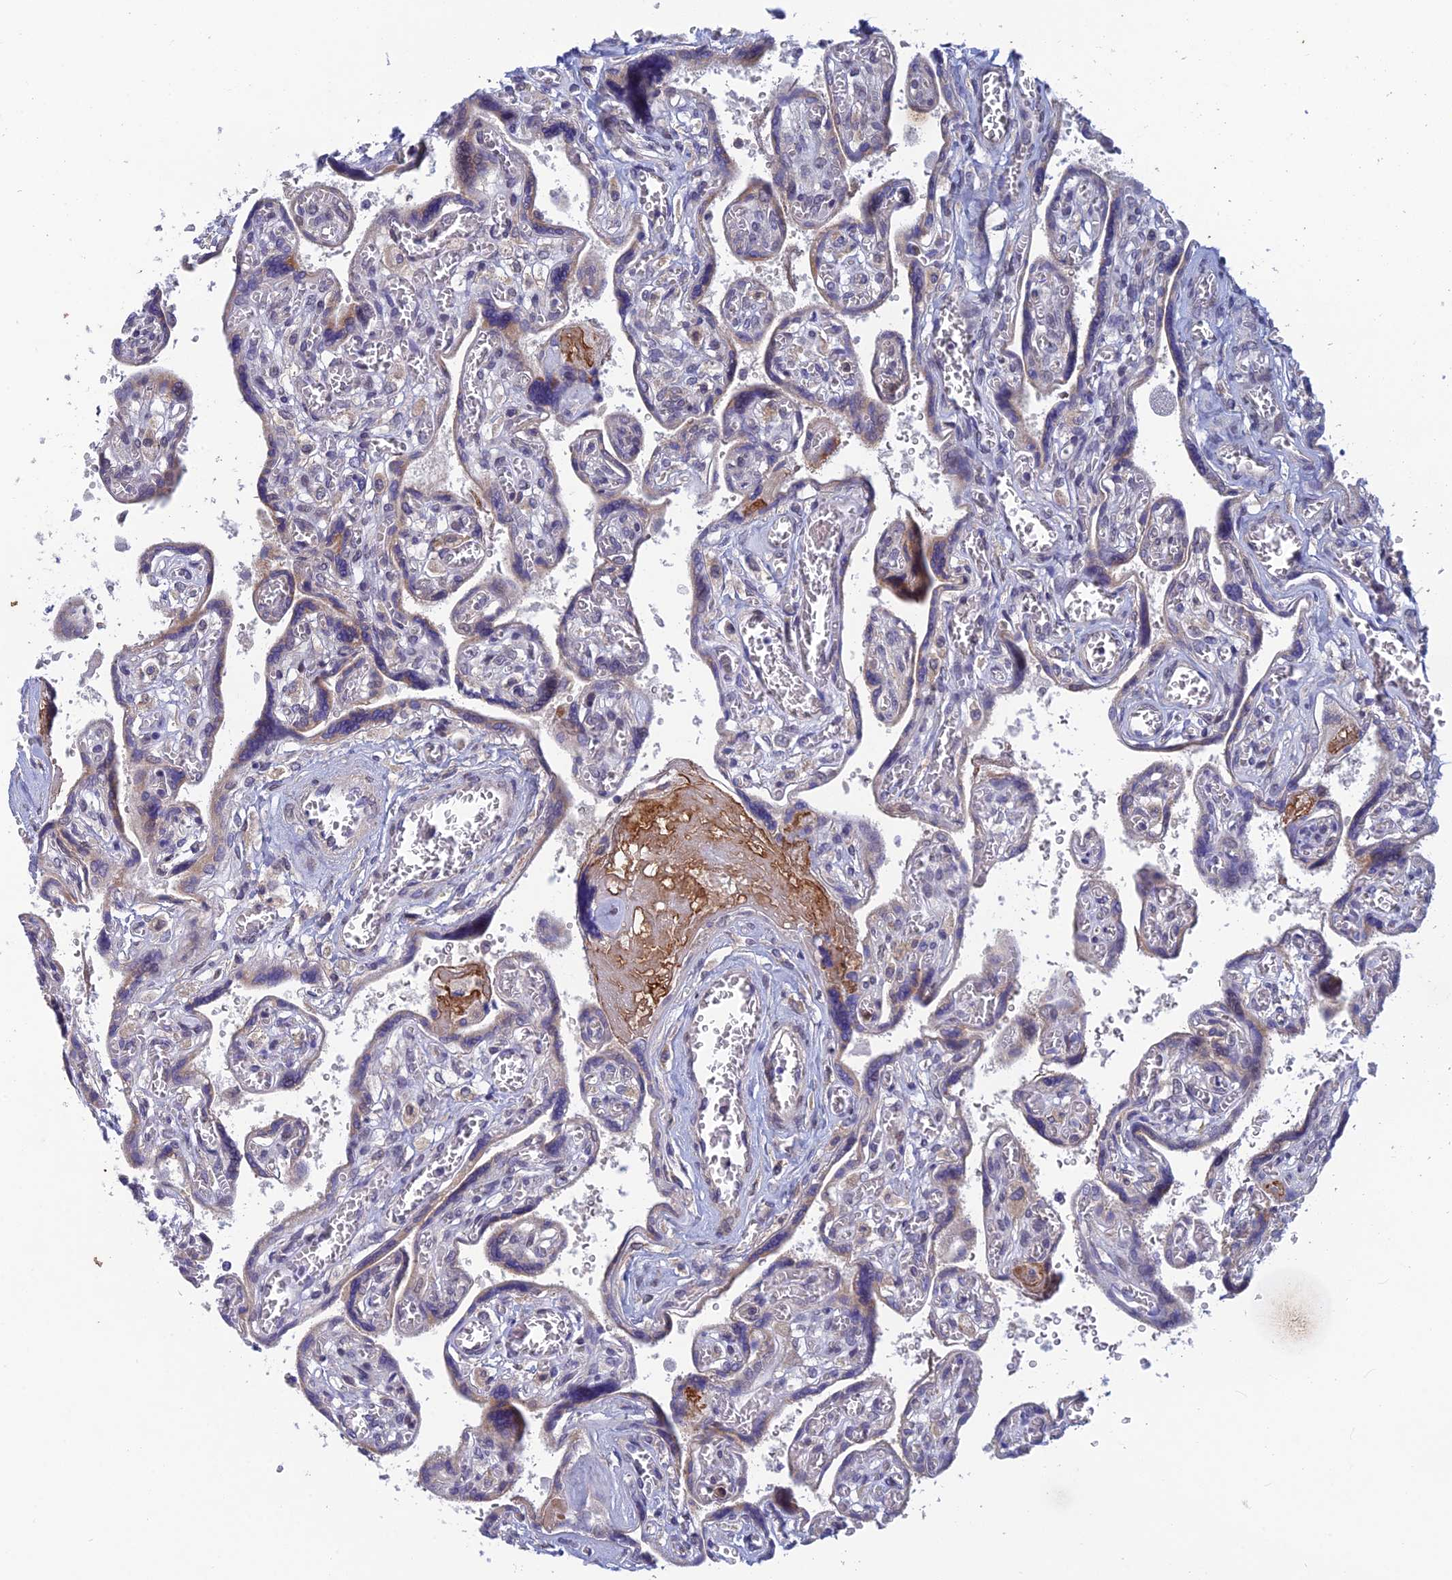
{"staining": {"intensity": "weak", "quantity": "25%-75%", "location": "cytoplasmic/membranous"}, "tissue": "placenta", "cell_type": "Trophoblastic cells", "image_type": "normal", "snomed": [{"axis": "morphology", "description": "Normal tissue, NOS"}, {"axis": "topography", "description": "Placenta"}], "caption": "IHC micrograph of benign placenta: placenta stained using immunohistochemistry (IHC) exhibits low levels of weak protein expression localized specifically in the cytoplasmic/membranous of trophoblastic cells, appearing as a cytoplasmic/membranous brown color.", "gene": "SRA1", "patient": {"sex": "female", "age": 39}}